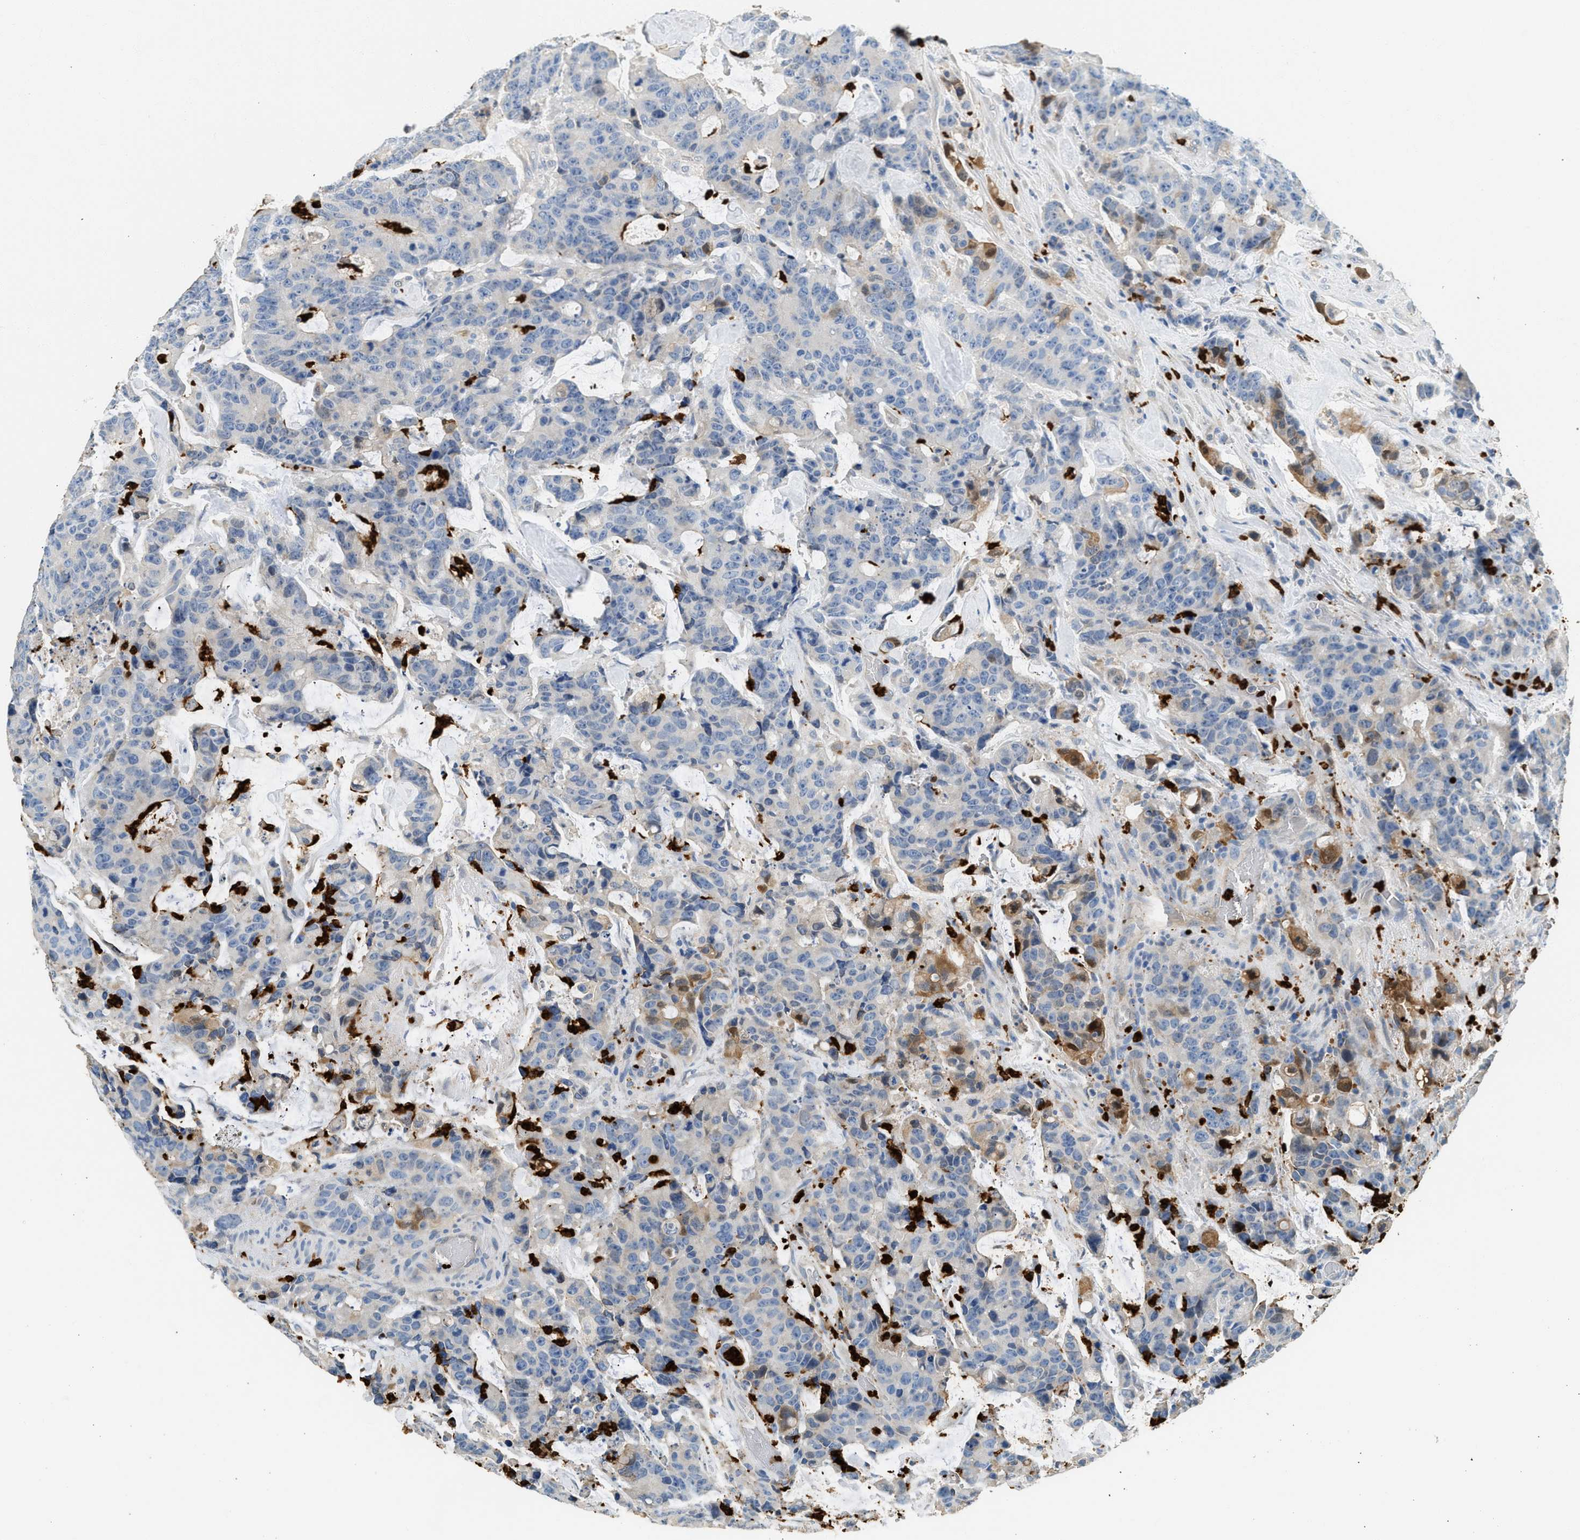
{"staining": {"intensity": "moderate", "quantity": "<25%", "location": "cytoplasmic/membranous"}, "tissue": "colorectal cancer", "cell_type": "Tumor cells", "image_type": "cancer", "snomed": [{"axis": "morphology", "description": "Adenocarcinoma, NOS"}, {"axis": "topography", "description": "Colon"}], "caption": "IHC photomicrograph of neoplastic tissue: human adenocarcinoma (colorectal) stained using IHC reveals low levels of moderate protein expression localized specifically in the cytoplasmic/membranous of tumor cells, appearing as a cytoplasmic/membranous brown color.", "gene": "ANXA3", "patient": {"sex": "female", "age": 86}}